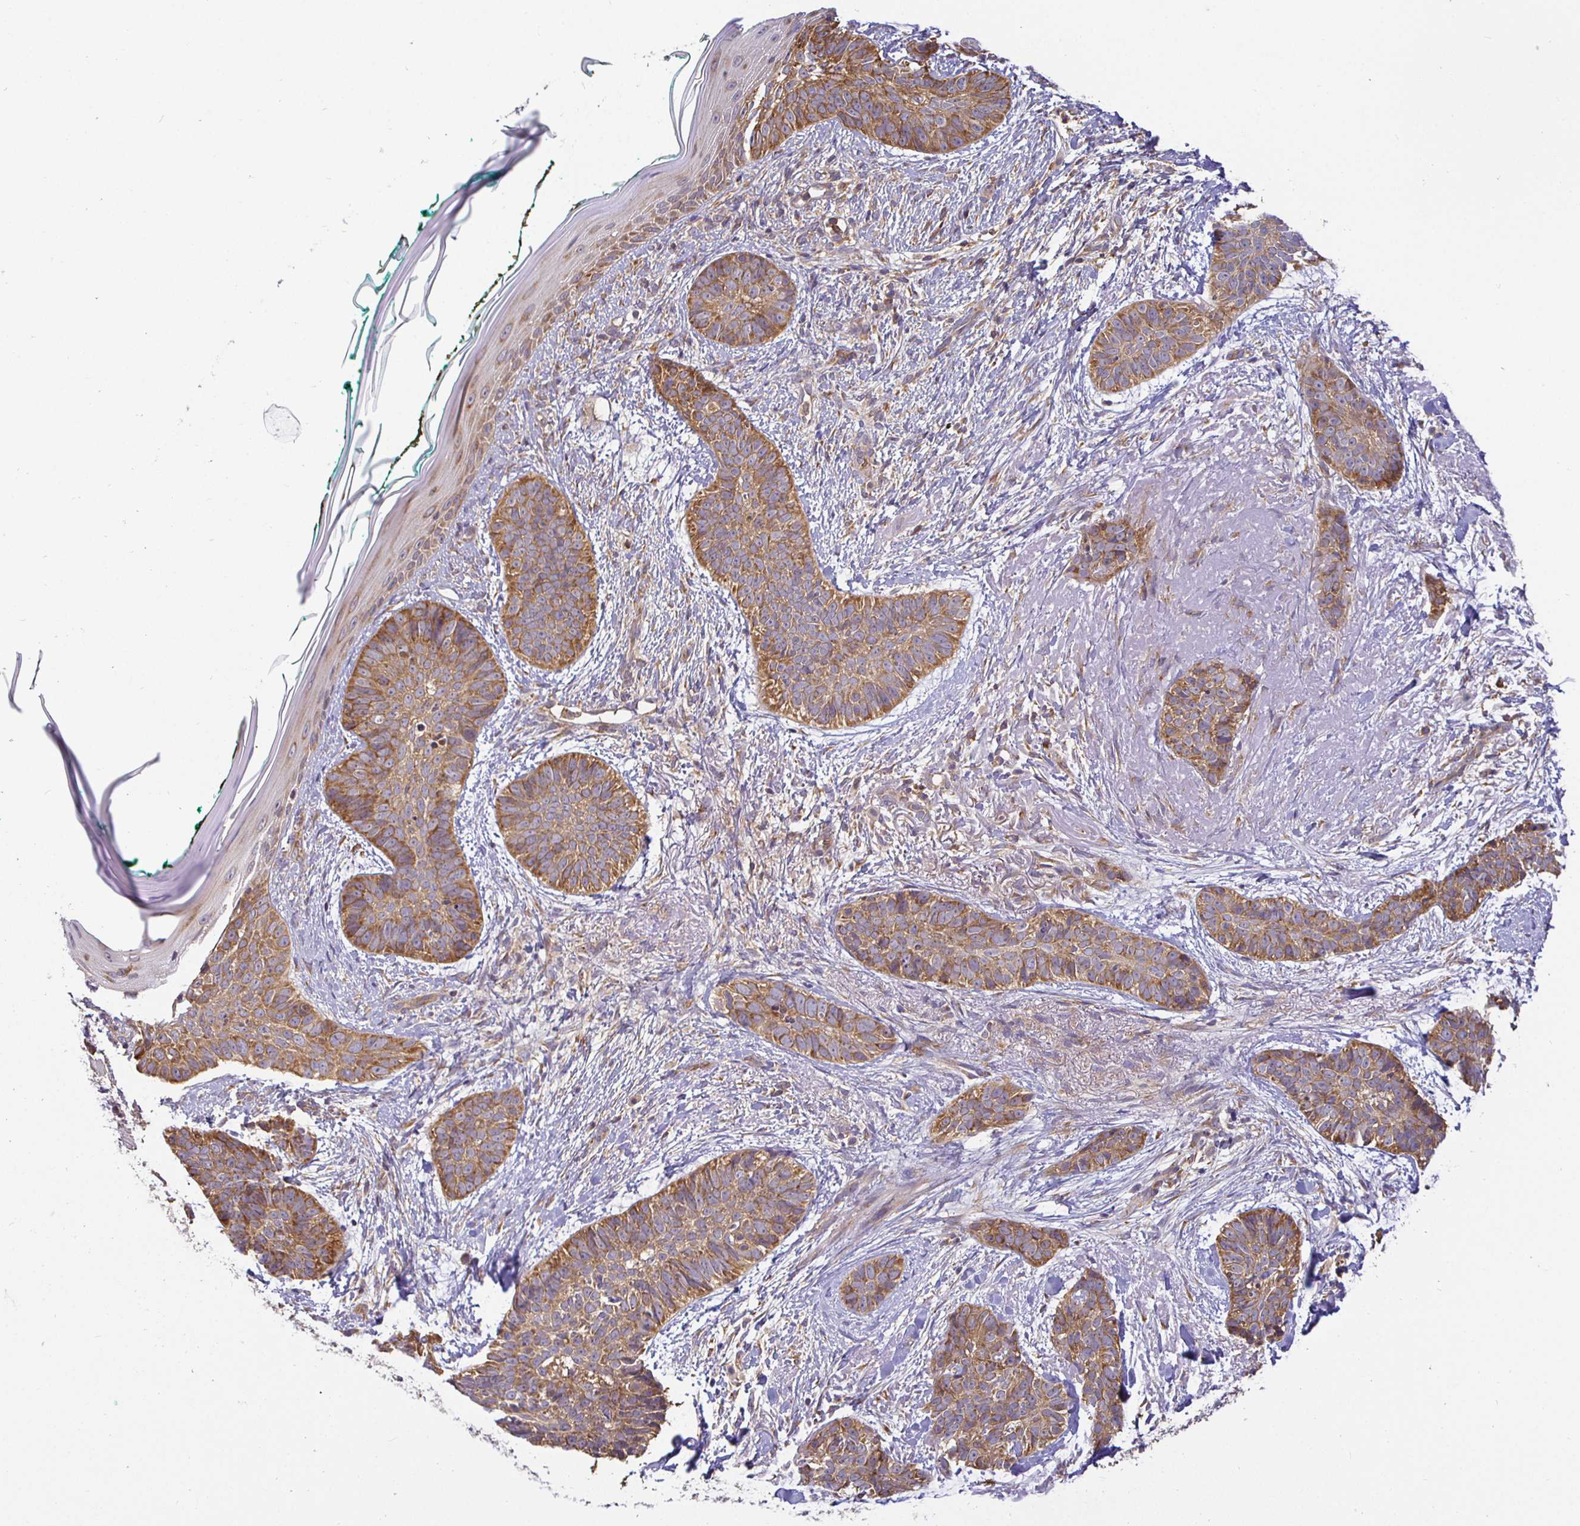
{"staining": {"intensity": "moderate", "quantity": ">75%", "location": "cytoplasmic/membranous"}, "tissue": "skin cancer", "cell_type": "Tumor cells", "image_type": "cancer", "snomed": [{"axis": "morphology", "description": "Basal cell carcinoma"}, {"axis": "topography", "description": "Skin"}, {"axis": "topography", "description": "Skin of face"}, {"axis": "topography", "description": "Skin of nose"}], "caption": "Skin cancer (basal cell carcinoma) tissue displays moderate cytoplasmic/membranous expression in about >75% of tumor cells", "gene": "IRAK1", "patient": {"sex": "female", "age": 86}}